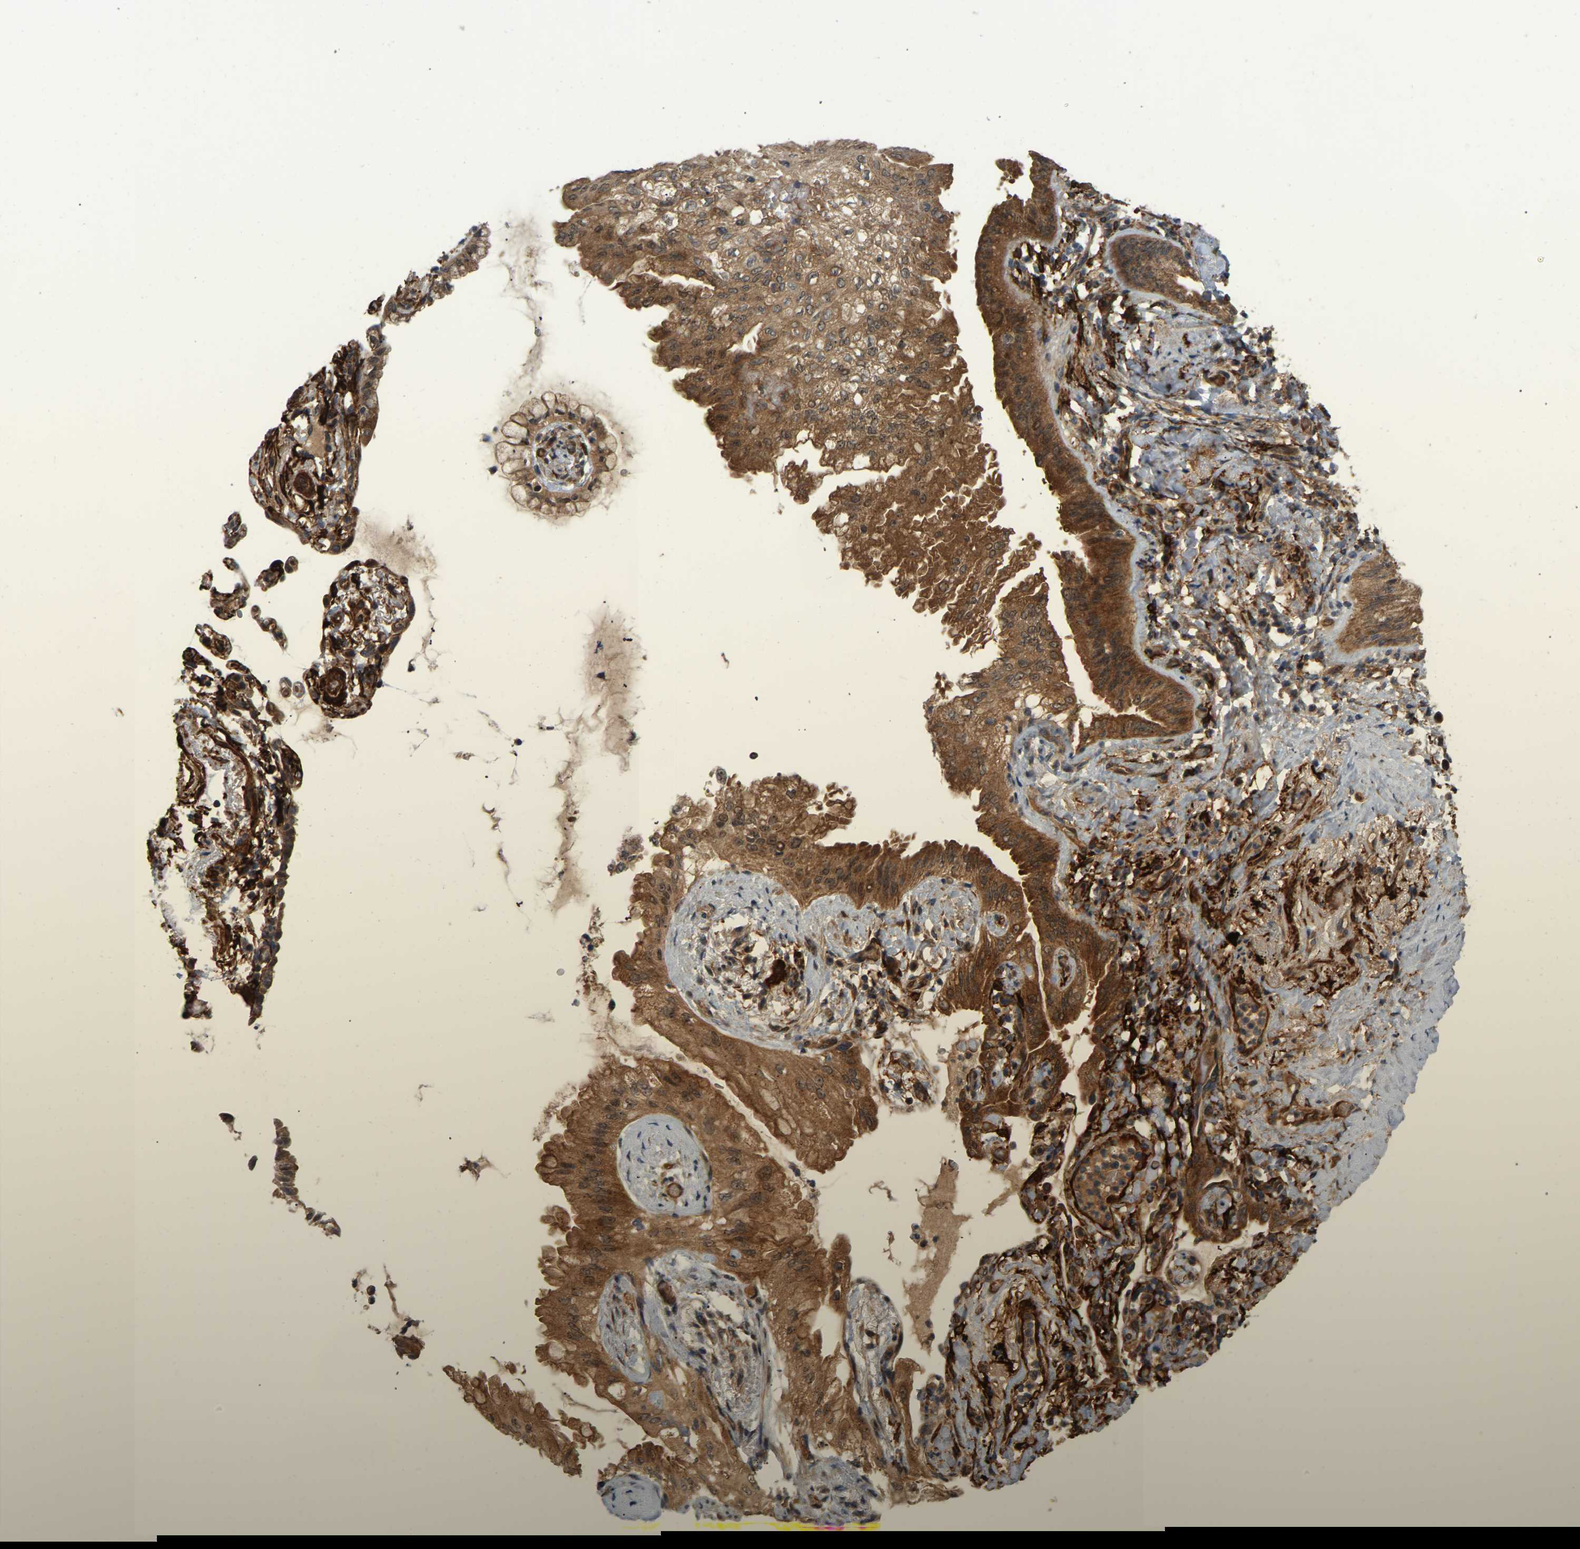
{"staining": {"intensity": "strong", "quantity": ">75%", "location": "cytoplasmic/membranous,nuclear"}, "tissue": "lung cancer", "cell_type": "Tumor cells", "image_type": "cancer", "snomed": [{"axis": "morphology", "description": "Normal tissue, NOS"}, {"axis": "morphology", "description": "Adenocarcinoma, NOS"}, {"axis": "topography", "description": "Bronchus"}, {"axis": "topography", "description": "Lung"}], "caption": "Adenocarcinoma (lung) stained for a protein reveals strong cytoplasmic/membranous and nuclear positivity in tumor cells.", "gene": "LIMK2", "patient": {"sex": "female", "age": 70}}